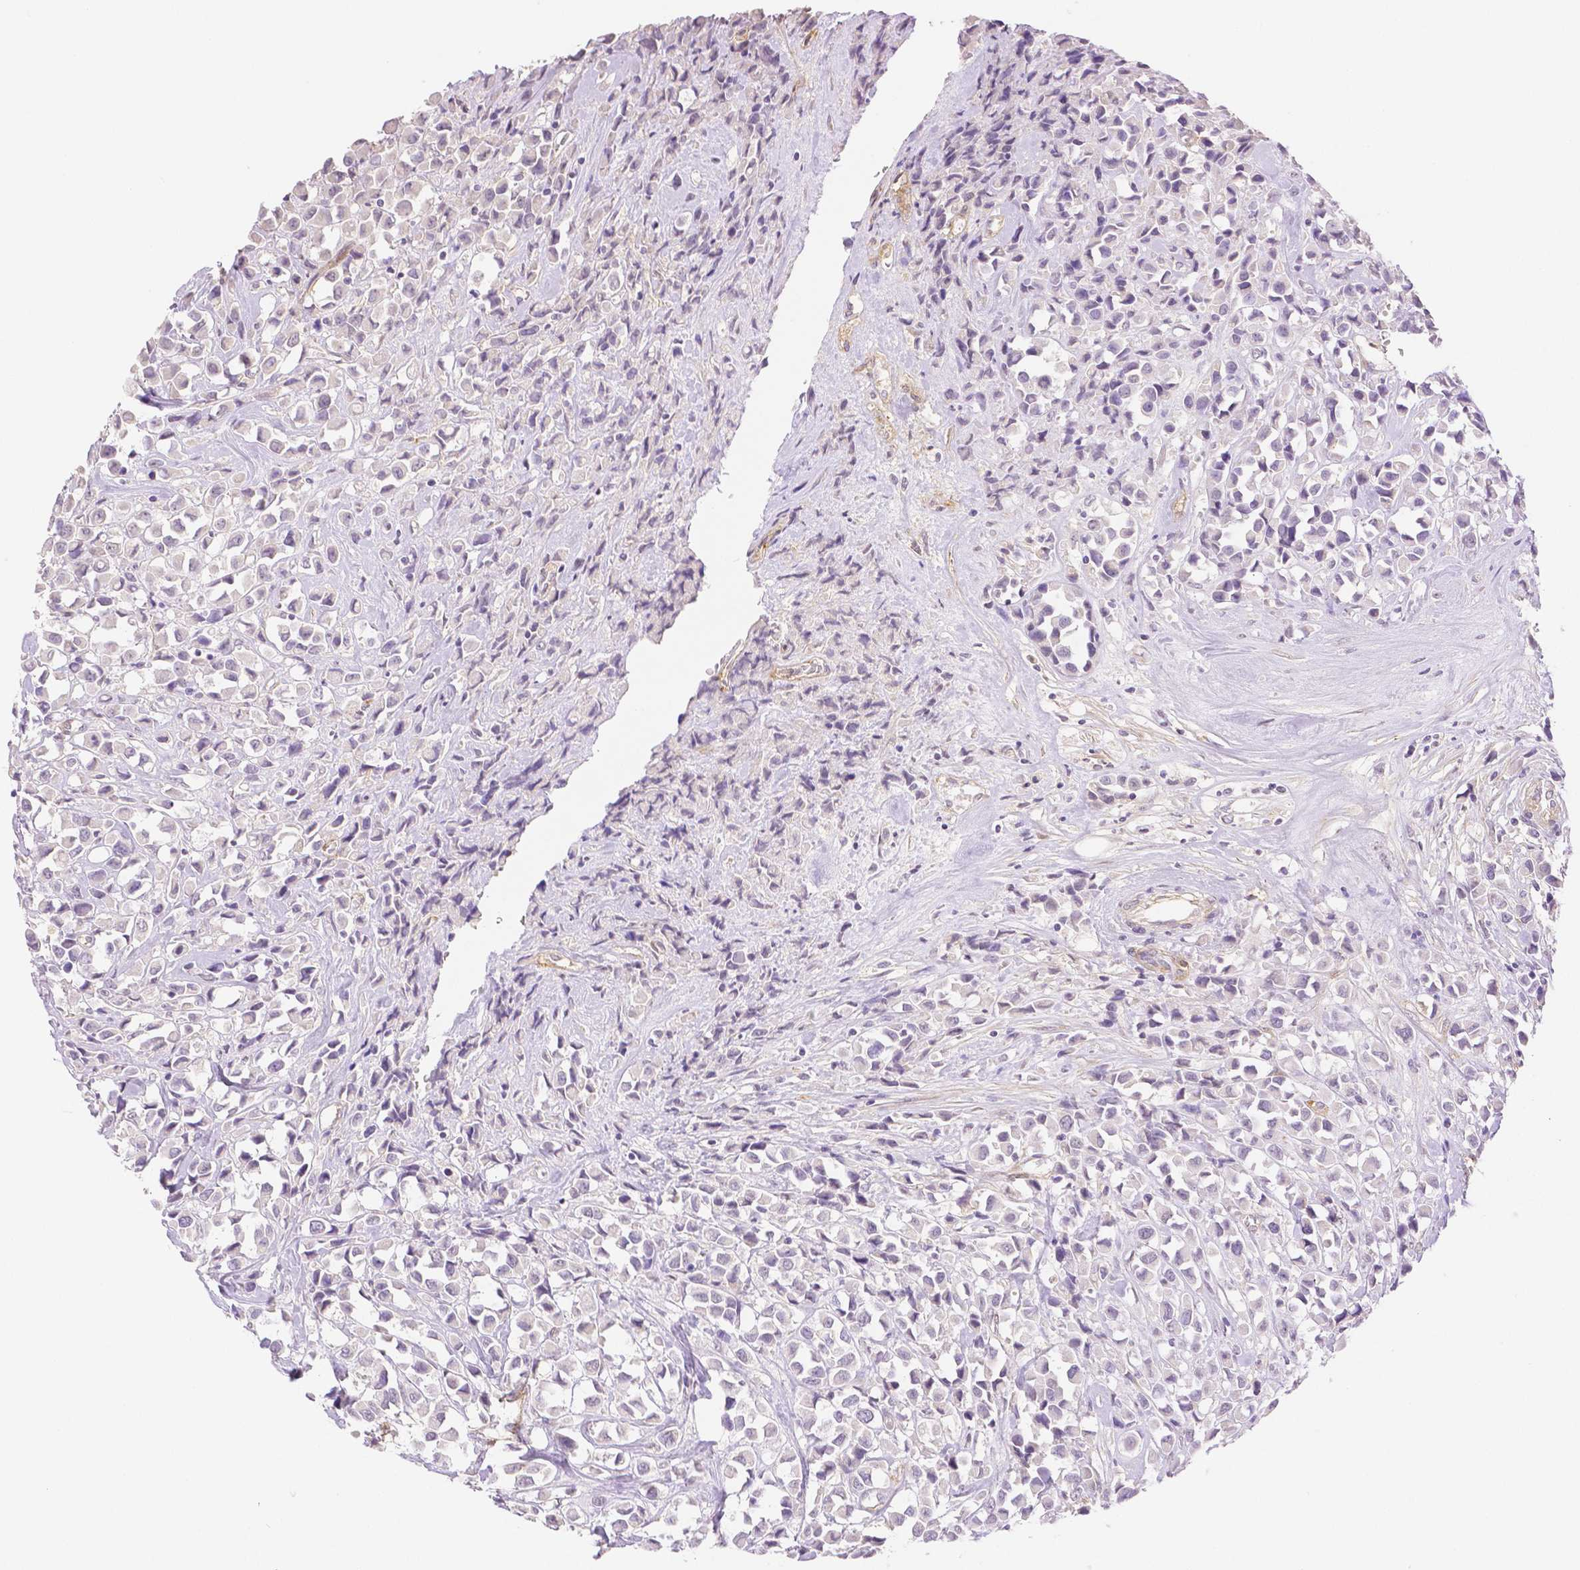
{"staining": {"intensity": "negative", "quantity": "none", "location": "none"}, "tissue": "breast cancer", "cell_type": "Tumor cells", "image_type": "cancer", "snomed": [{"axis": "morphology", "description": "Duct carcinoma"}, {"axis": "topography", "description": "Breast"}], "caption": "IHC of breast cancer (infiltrating ductal carcinoma) reveals no positivity in tumor cells. (Stains: DAB (3,3'-diaminobenzidine) IHC with hematoxylin counter stain, Microscopy: brightfield microscopy at high magnification).", "gene": "THY1", "patient": {"sex": "female", "age": 61}}